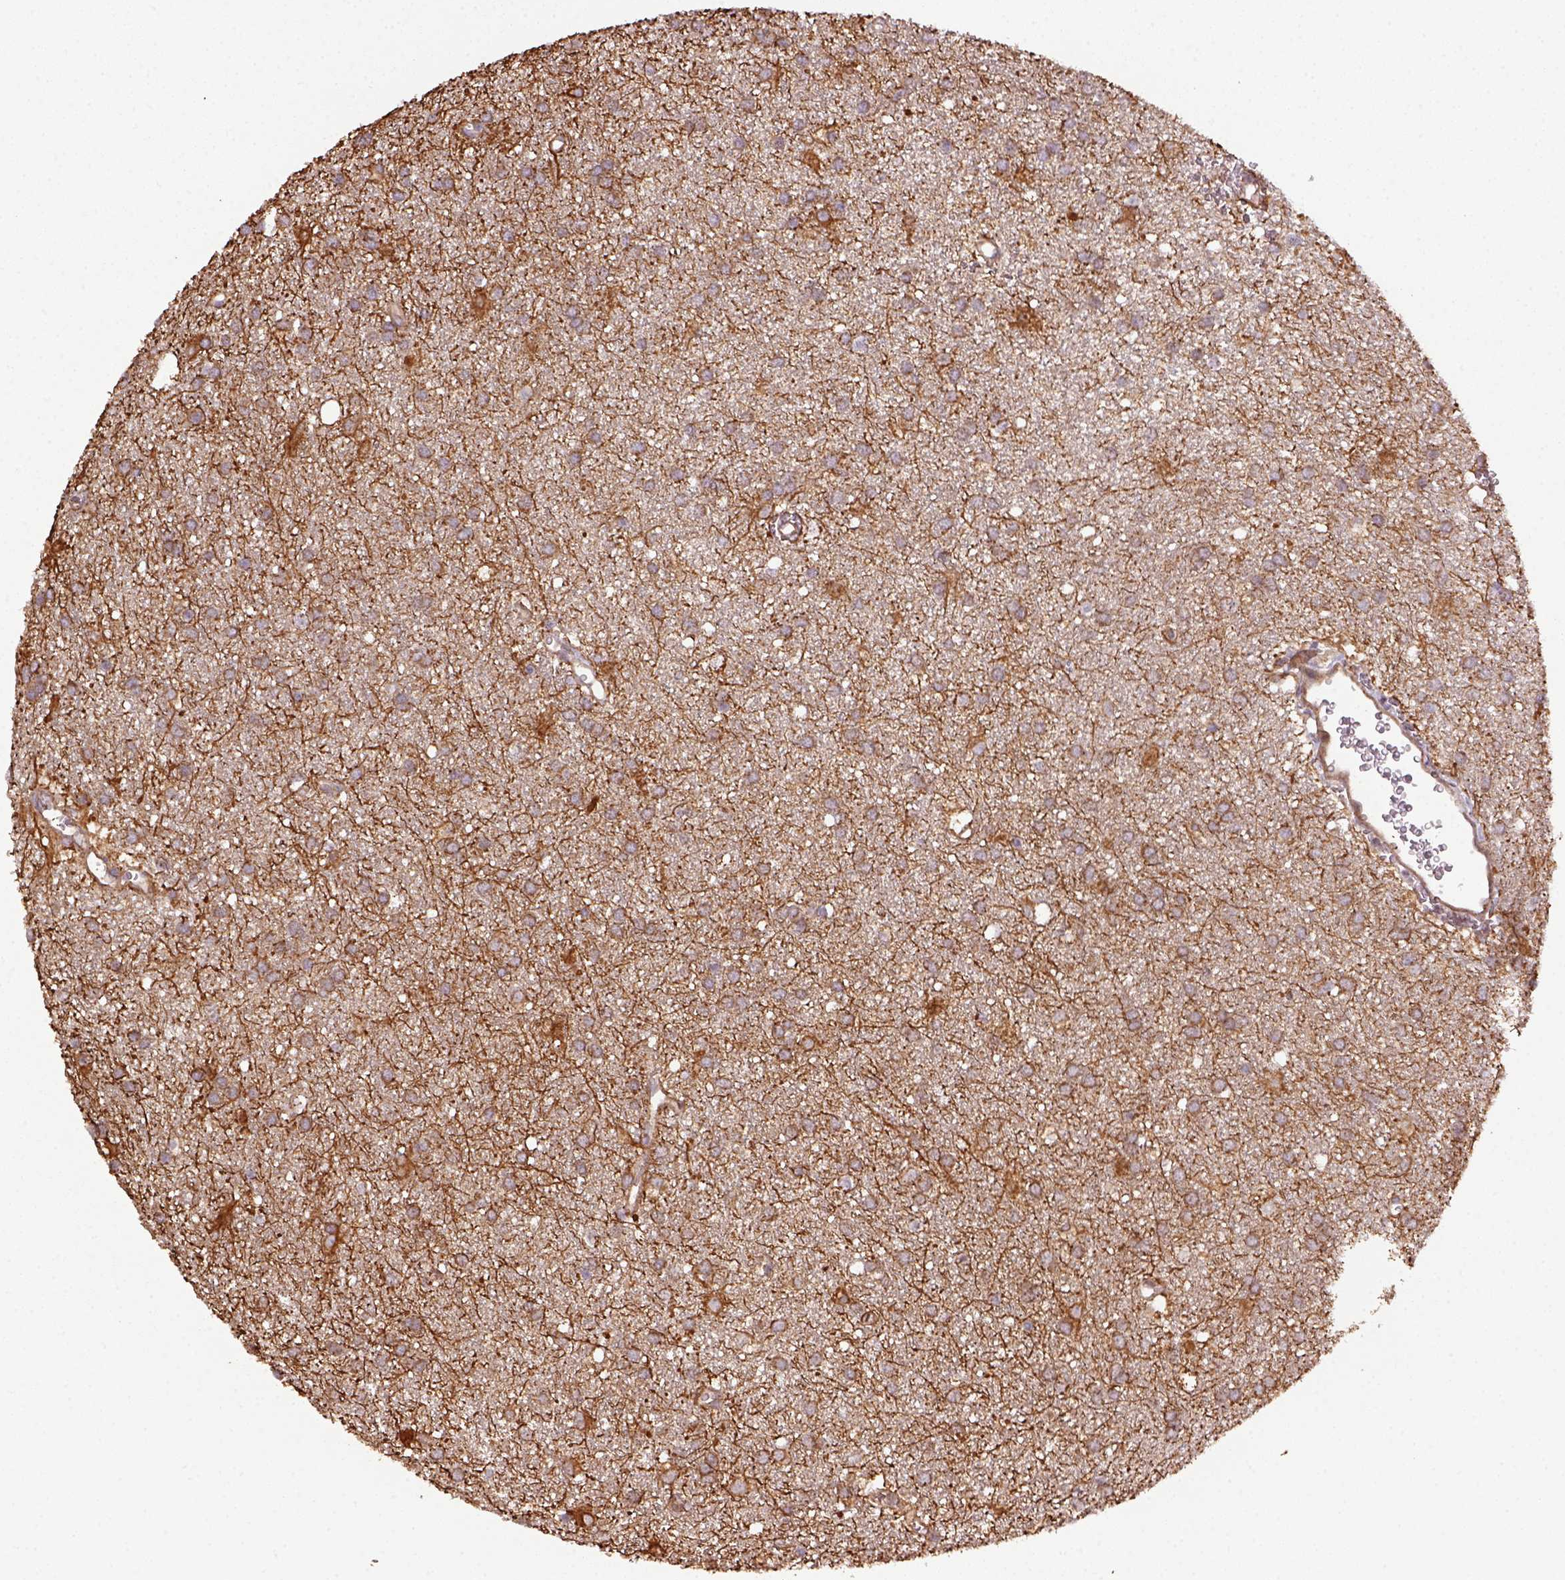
{"staining": {"intensity": "moderate", "quantity": ">75%", "location": "cytoplasmic/membranous"}, "tissue": "glioma", "cell_type": "Tumor cells", "image_type": "cancer", "snomed": [{"axis": "morphology", "description": "Glioma, malignant, Low grade"}, {"axis": "topography", "description": "Brain"}], "caption": "Moderate cytoplasmic/membranous positivity is present in approximately >75% of tumor cells in malignant glioma (low-grade).", "gene": "MAPK8IP3", "patient": {"sex": "male", "age": 58}}